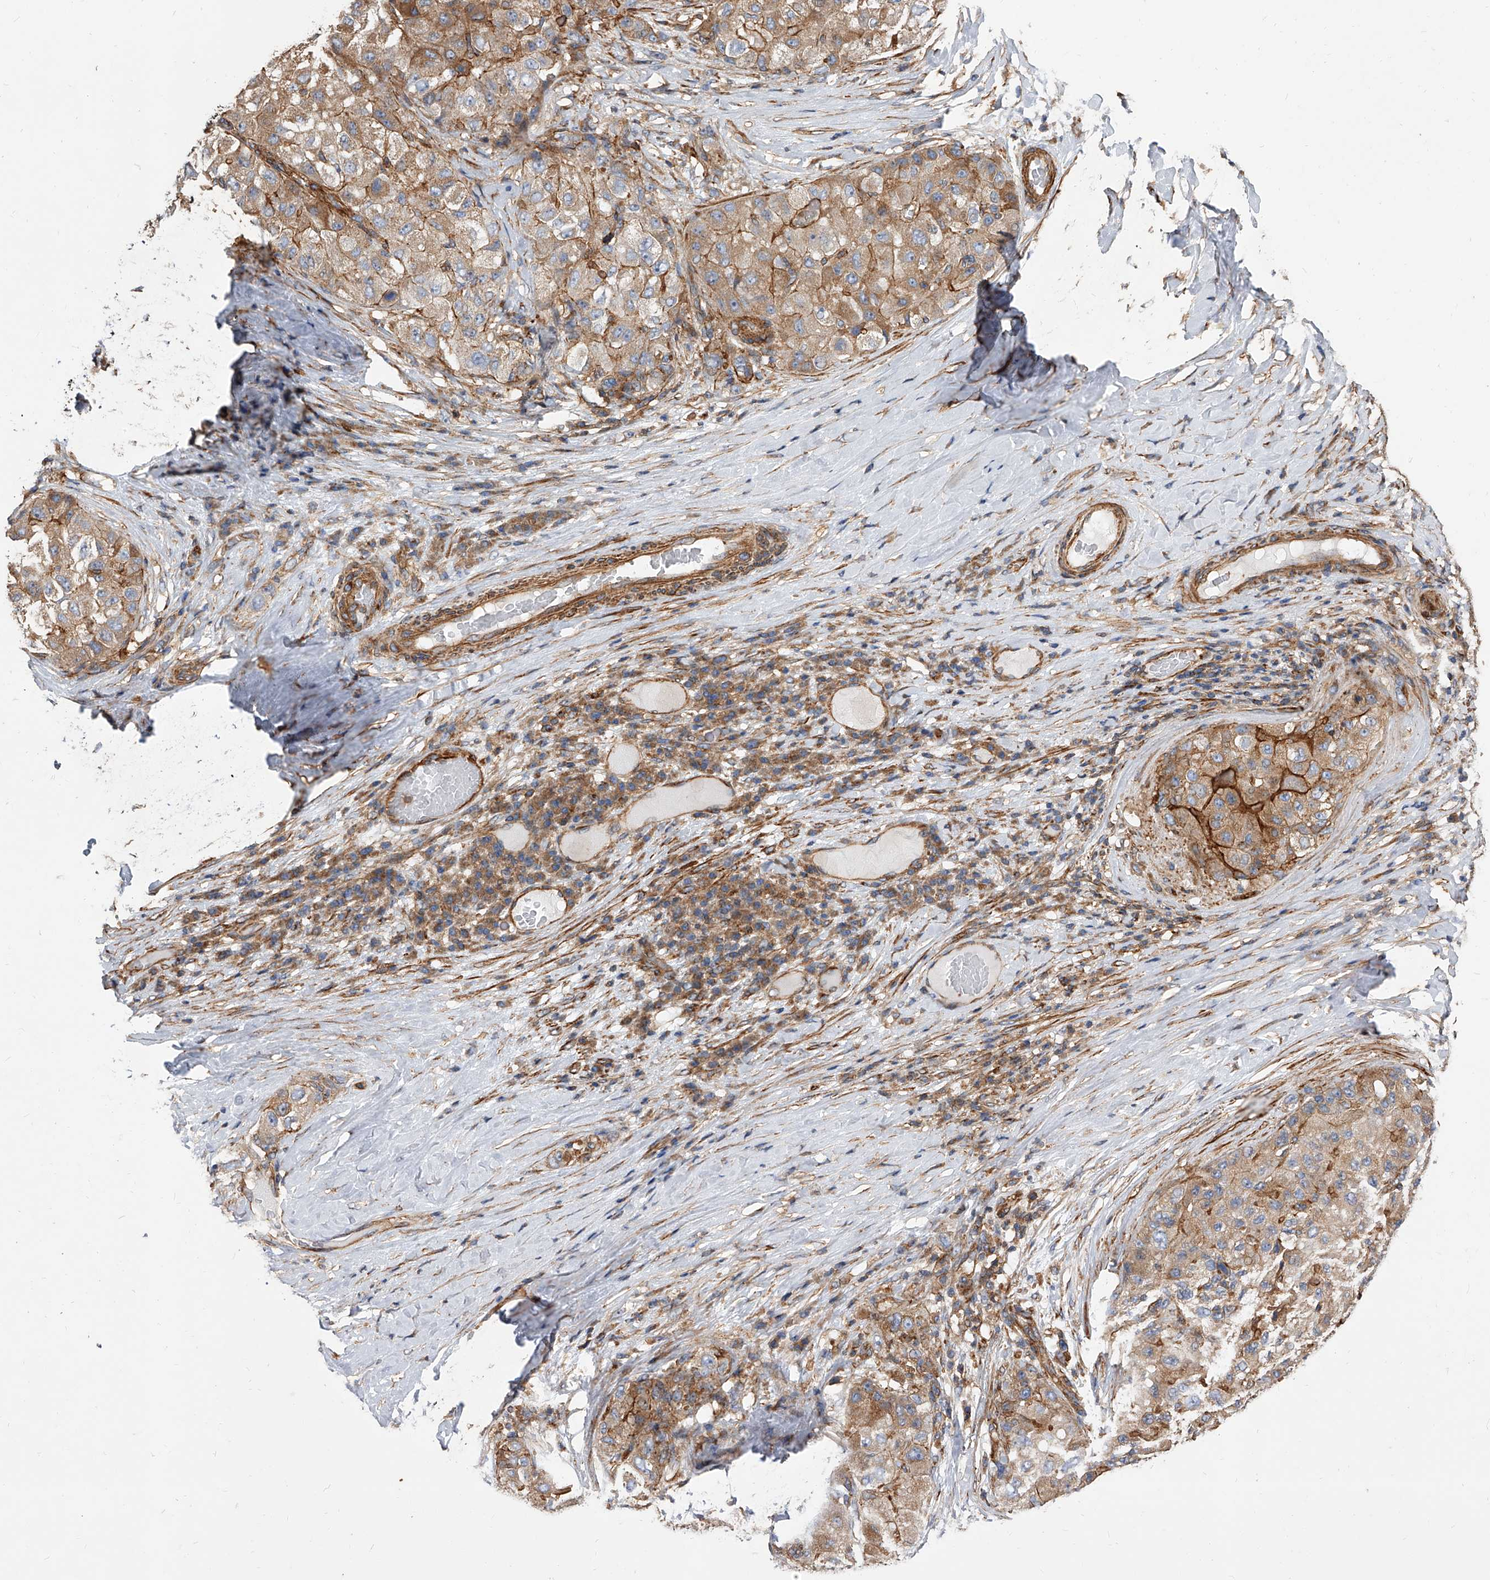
{"staining": {"intensity": "moderate", "quantity": ">75%", "location": "cytoplasmic/membranous"}, "tissue": "liver cancer", "cell_type": "Tumor cells", "image_type": "cancer", "snomed": [{"axis": "morphology", "description": "Carcinoma, Hepatocellular, NOS"}, {"axis": "topography", "description": "Liver"}], "caption": "Protein staining shows moderate cytoplasmic/membranous expression in approximately >75% of tumor cells in liver cancer.", "gene": "PISD", "patient": {"sex": "male", "age": 80}}